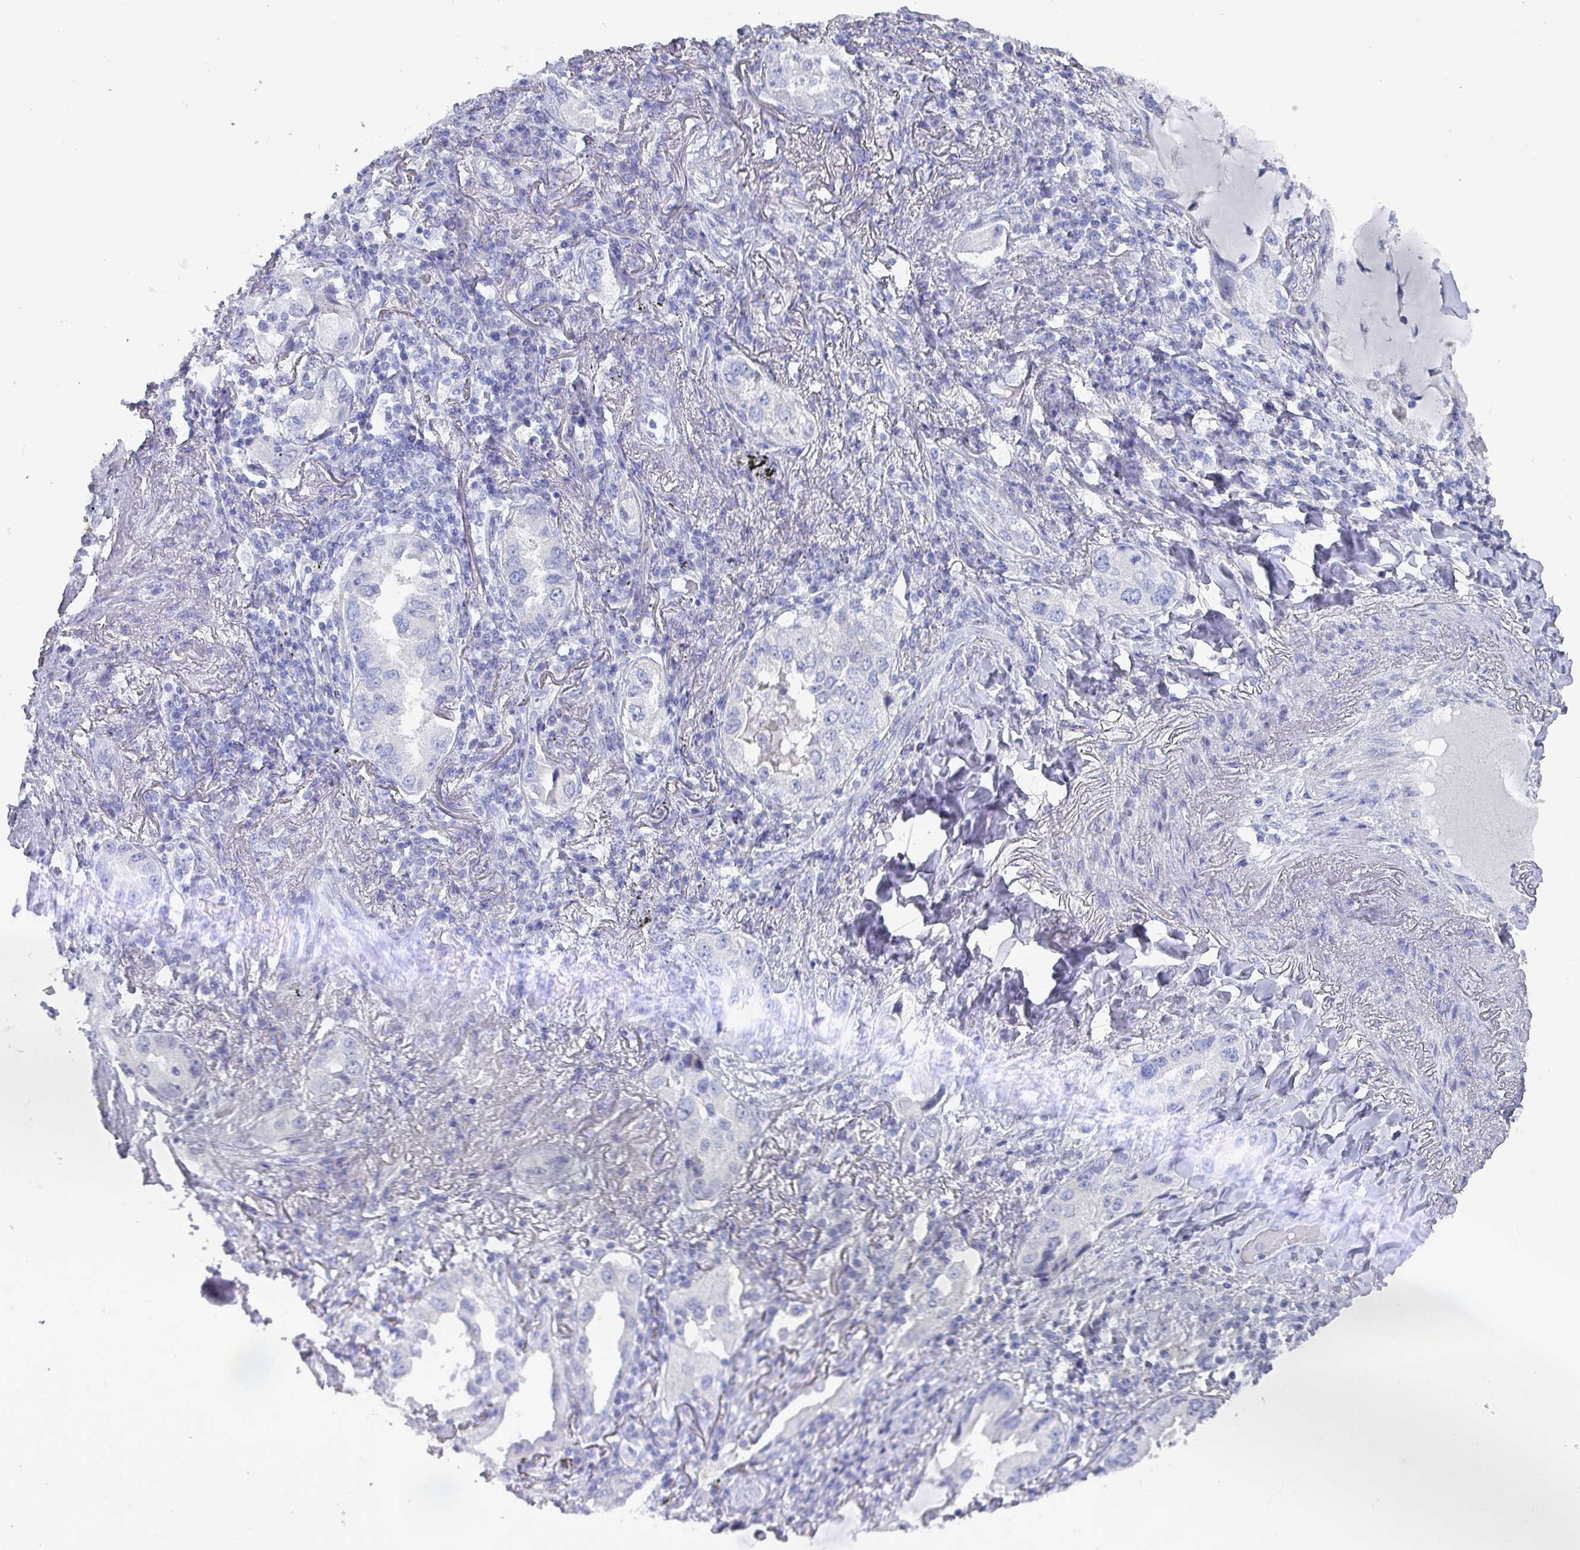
{"staining": {"intensity": "negative", "quantity": "none", "location": "none"}, "tissue": "lung cancer", "cell_type": "Tumor cells", "image_type": "cancer", "snomed": [{"axis": "morphology", "description": "Adenocarcinoma, NOS"}, {"axis": "topography", "description": "Lung"}], "caption": "This micrograph is of adenocarcinoma (lung) stained with immunohistochemistry (IHC) to label a protein in brown with the nuclei are counter-stained blue. There is no positivity in tumor cells.", "gene": "INS-IGF2", "patient": {"sex": "female", "age": 69}}